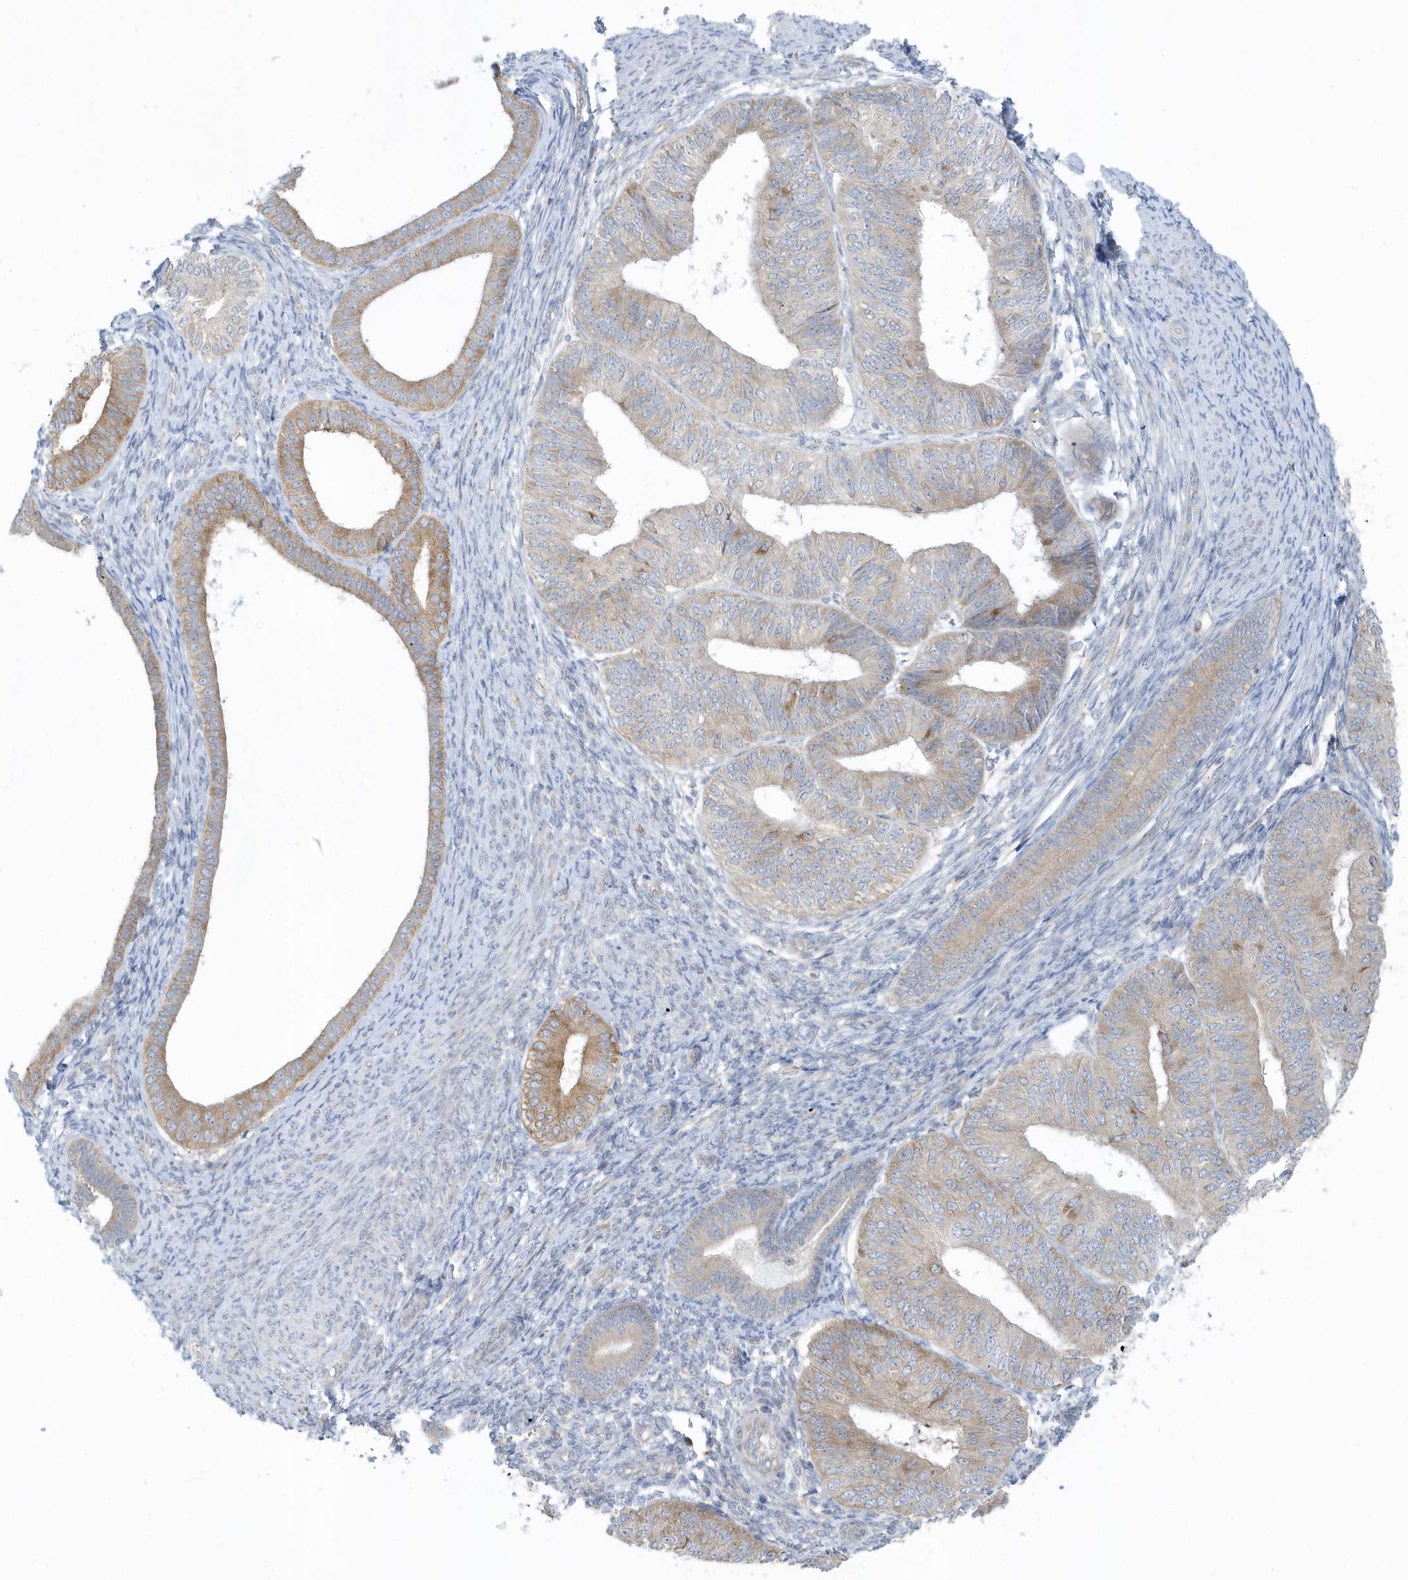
{"staining": {"intensity": "weak", "quantity": "25%-75%", "location": "cytoplasmic/membranous"}, "tissue": "endometrial cancer", "cell_type": "Tumor cells", "image_type": "cancer", "snomed": [{"axis": "morphology", "description": "Adenocarcinoma, NOS"}, {"axis": "topography", "description": "Endometrium"}], "caption": "There is low levels of weak cytoplasmic/membranous positivity in tumor cells of adenocarcinoma (endometrial), as demonstrated by immunohistochemical staining (brown color).", "gene": "SCN3A", "patient": {"sex": "female", "age": 58}}